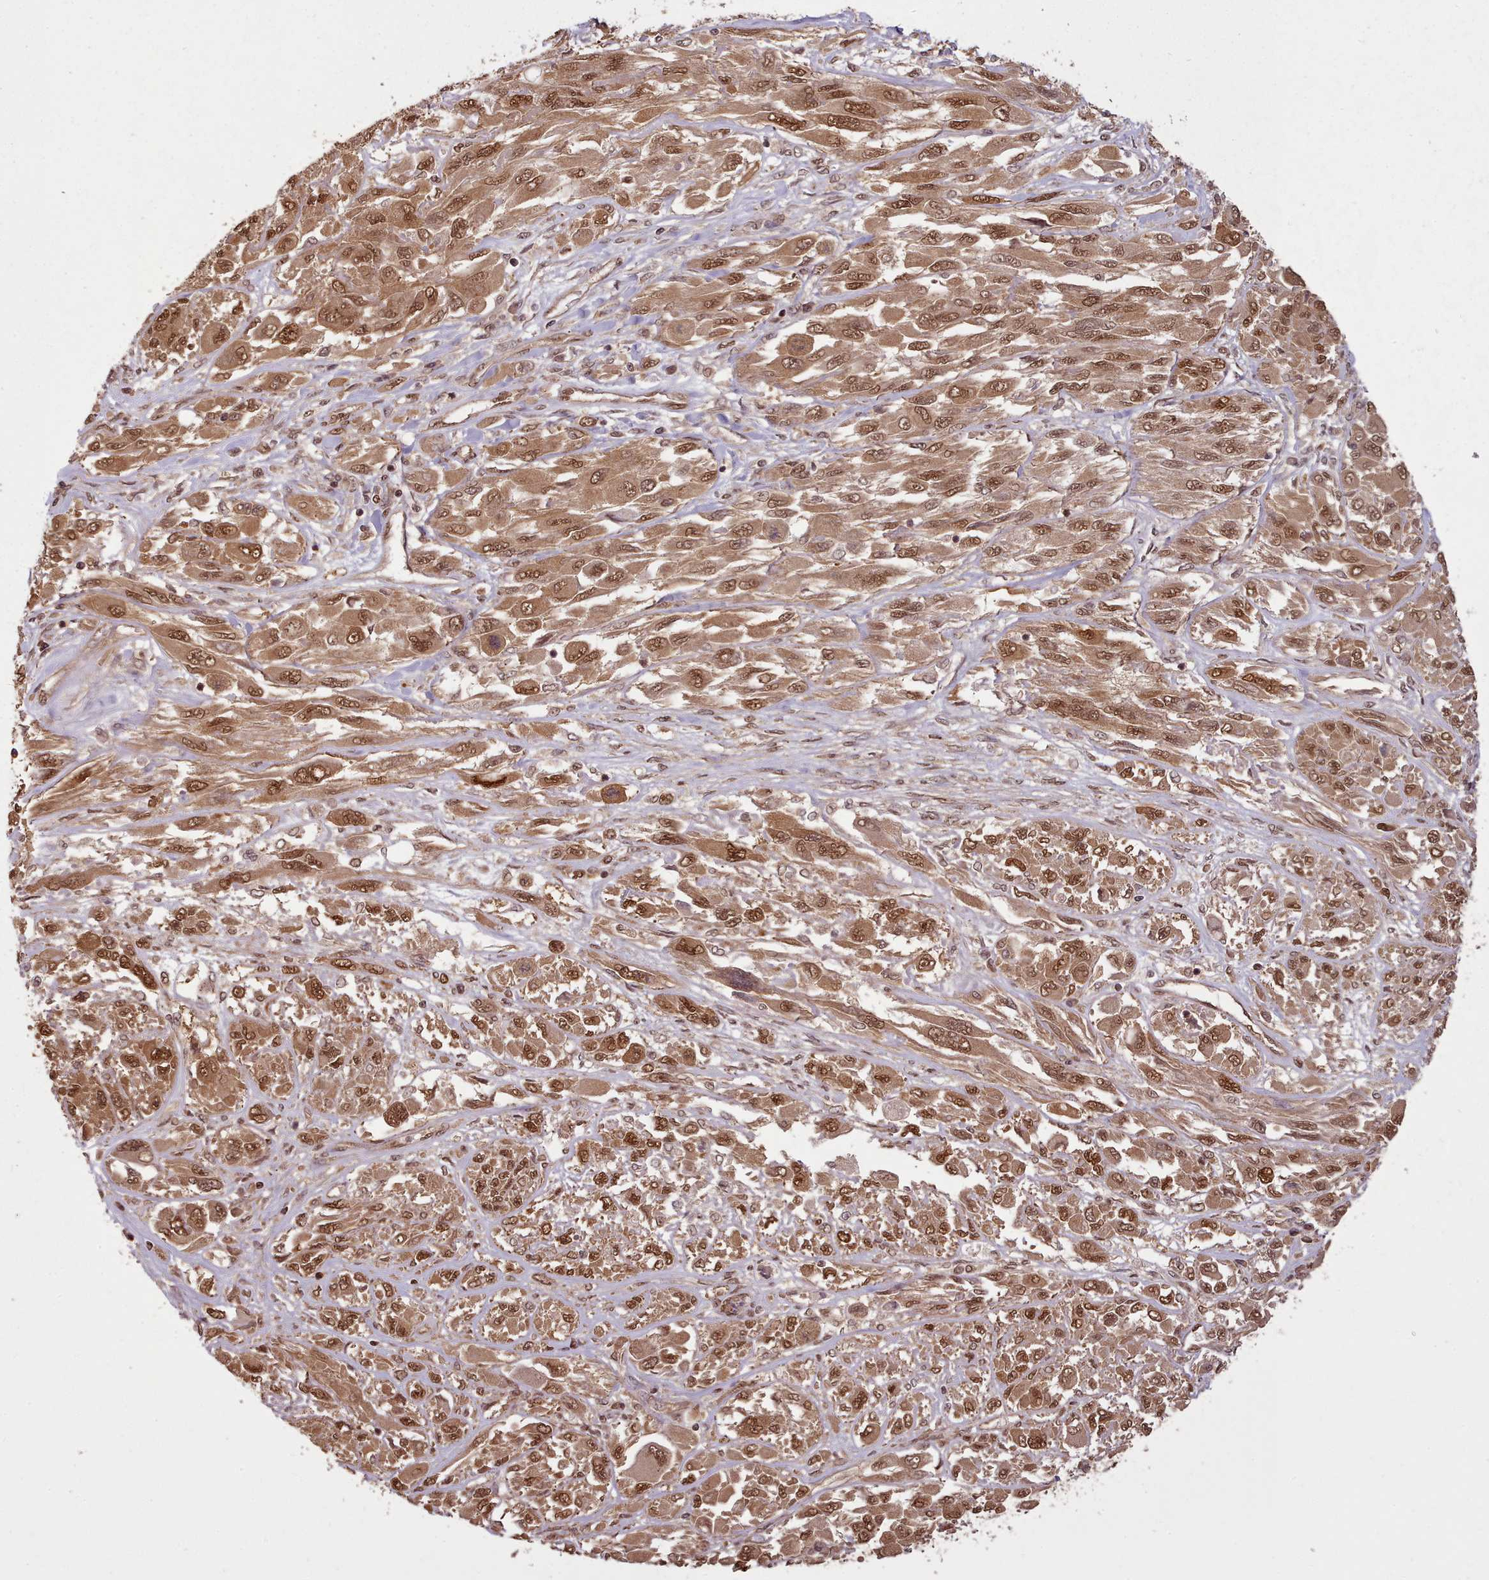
{"staining": {"intensity": "moderate", "quantity": ">75%", "location": "cytoplasmic/membranous,nuclear"}, "tissue": "melanoma", "cell_type": "Tumor cells", "image_type": "cancer", "snomed": [{"axis": "morphology", "description": "Malignant melanoma, NOS"}, {"axis": "topography", "description": "Skin"}], "caption": "Immunohistochemical staining of melanoma displays medium levels of moderate cytoplasmic/membranous and nuclear staining in approximately >75% of tumor cells. The staining was performed using DAB, with brown indicating positive protein expression. Nuclei are stained blue with hematoxylin.", "gene": "RPS27A", "patient": {"sex": "female", "age": 91}}